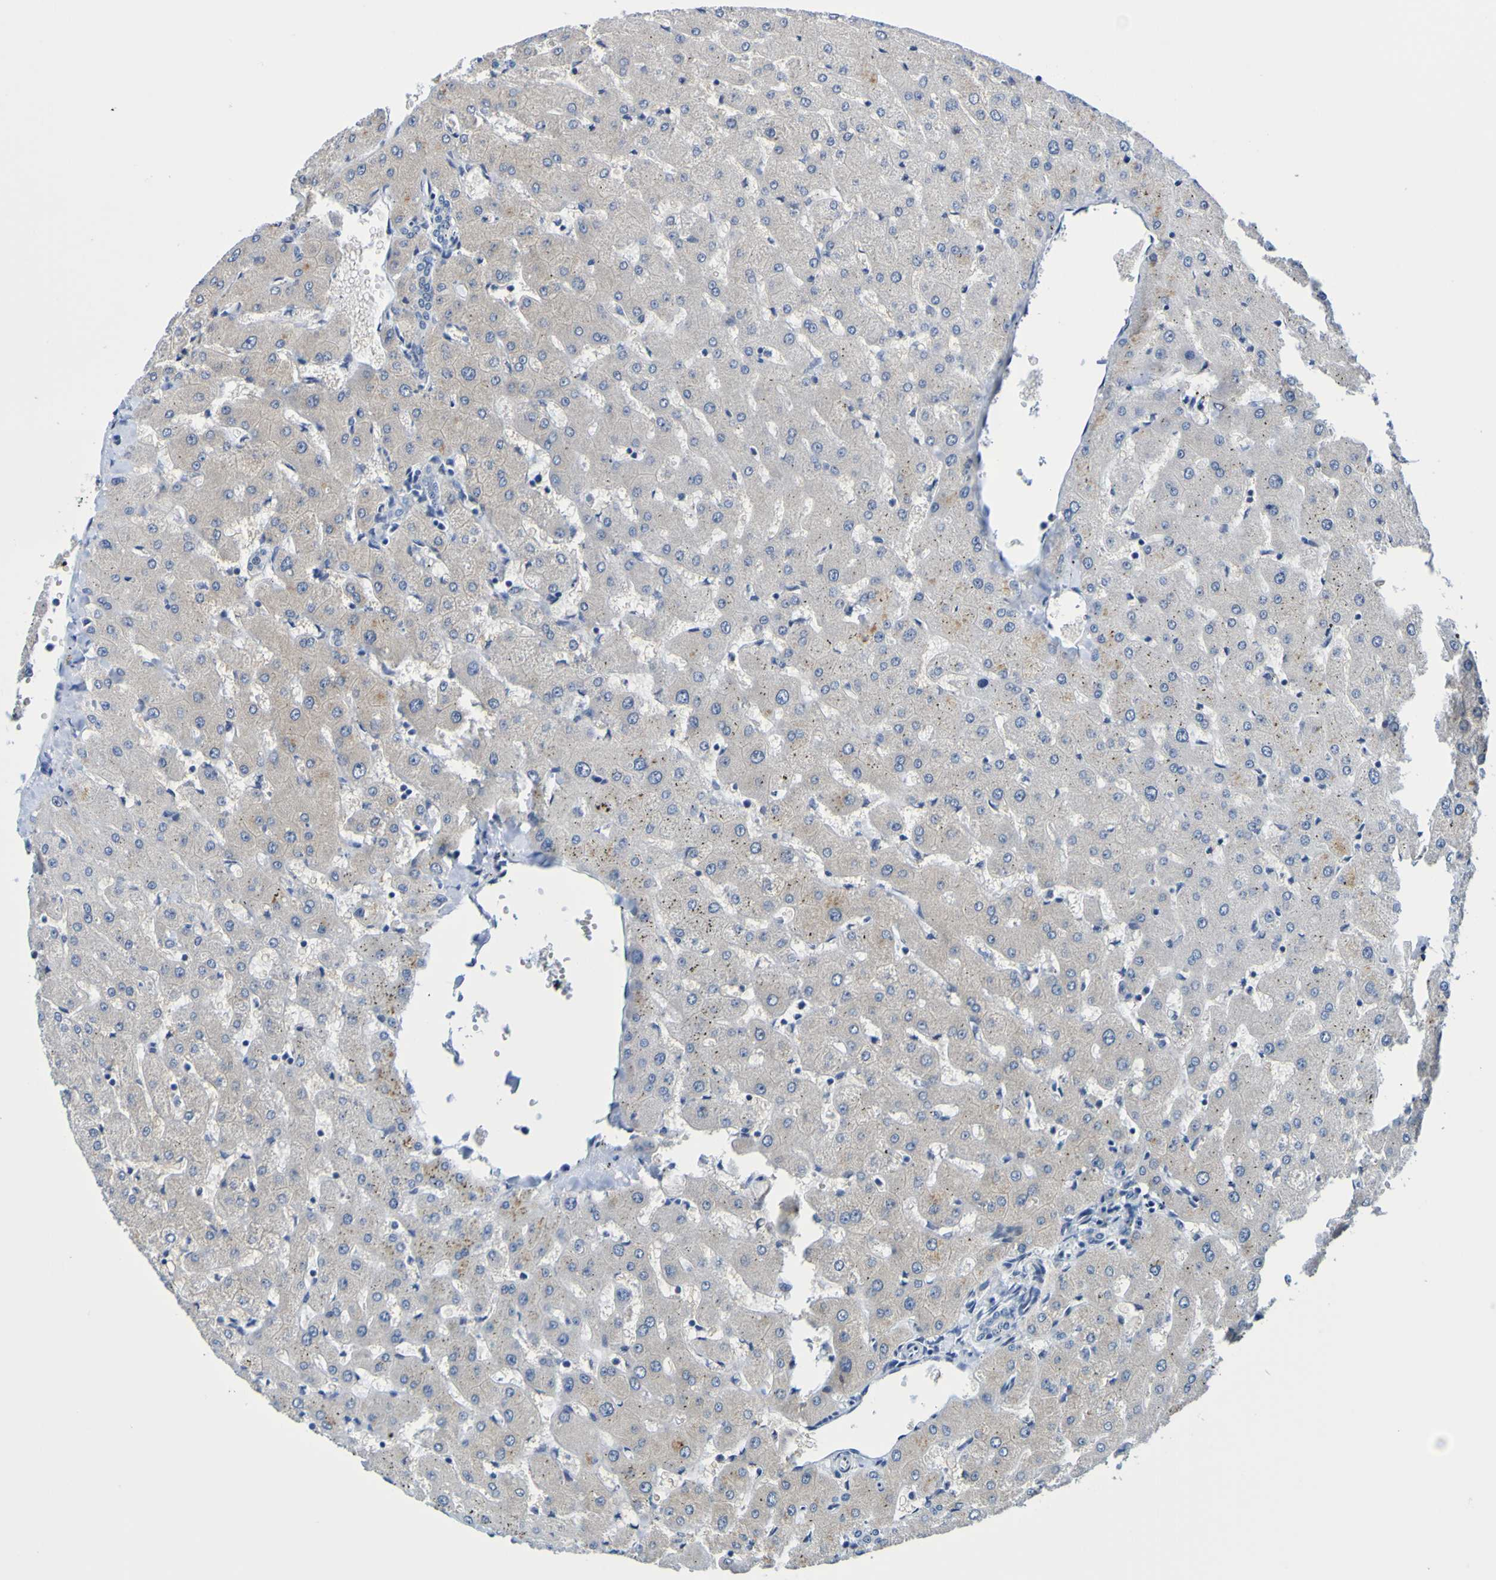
{"staining": {"intensity": "negative", "quantity": "none", "location": "none"}, "tissue": "liver", "cell_type": "Cholangiocytes", "image_type": "normal", "snomed": [{"axis": "morphology", "description": "Normal tissue, NOS"}, {"axis": "topography", "description": "Liver"}], "caption": "This is a photomicrograph of immunohistochemistry (IHC) staining of benign liver, which shows no staining in cholangiocytes.", "gene": "VMA21", "patient": {"sex": "female", "age": 63}}